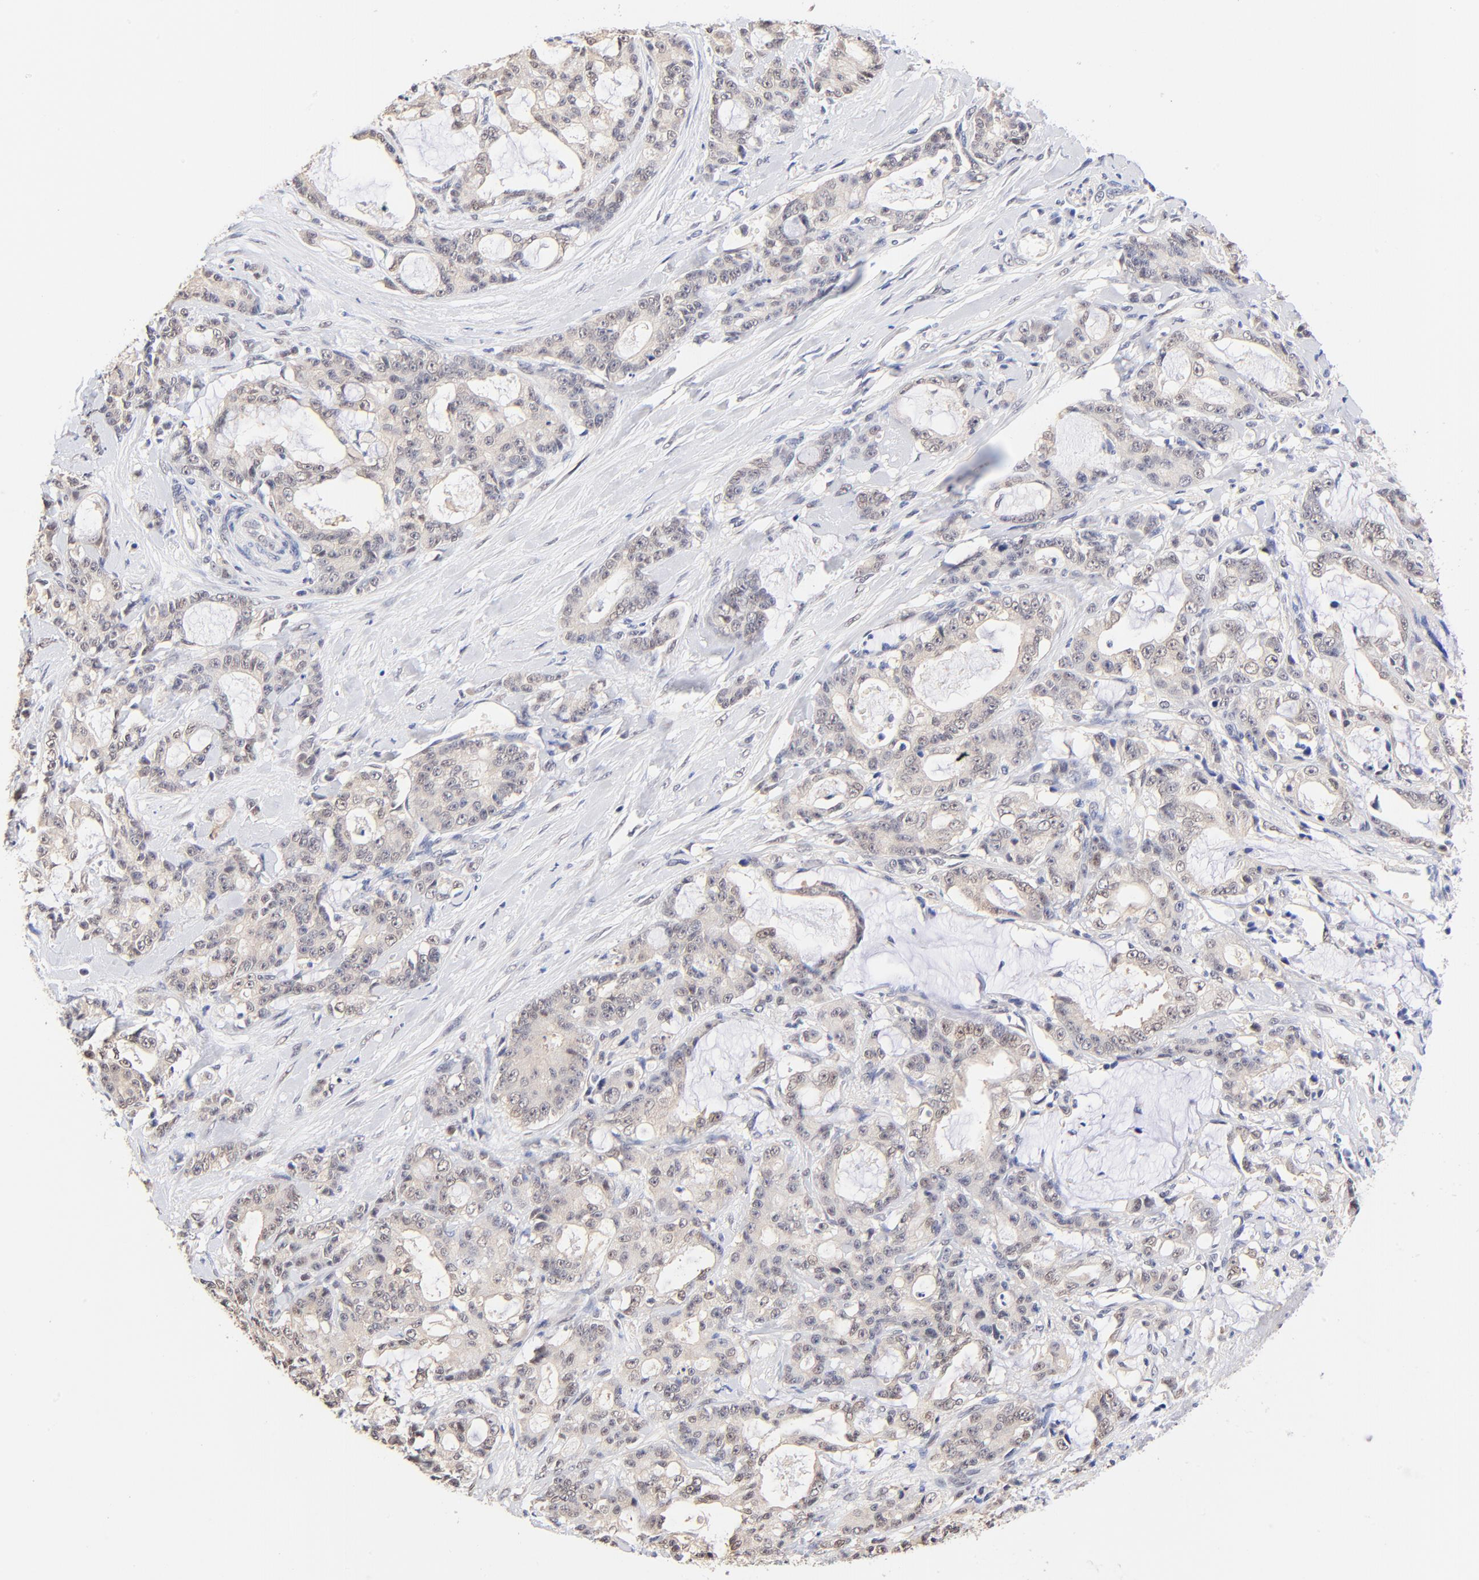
{"staining": {"intensity": "weak", "quantity": "<25%", "location": "cytoplasmic/membranous,nuclear"}, "tissue": "pancreatic cancer", "cell_type": "Tumor cells", "image_type": "cancer", "snomed": [{"axis": "morphology", "description": "Adenocarcinoma, NOS"}, {"axis": "topography", "description": "Pancreas"}], "caption": "DAB immunohistochemical staining of pancreatic cancer (adenocarcinoma) displays no significant expression in tumor cells.", "gene": "TXNL1", "patient": {"sex": "female", "age": 73}}